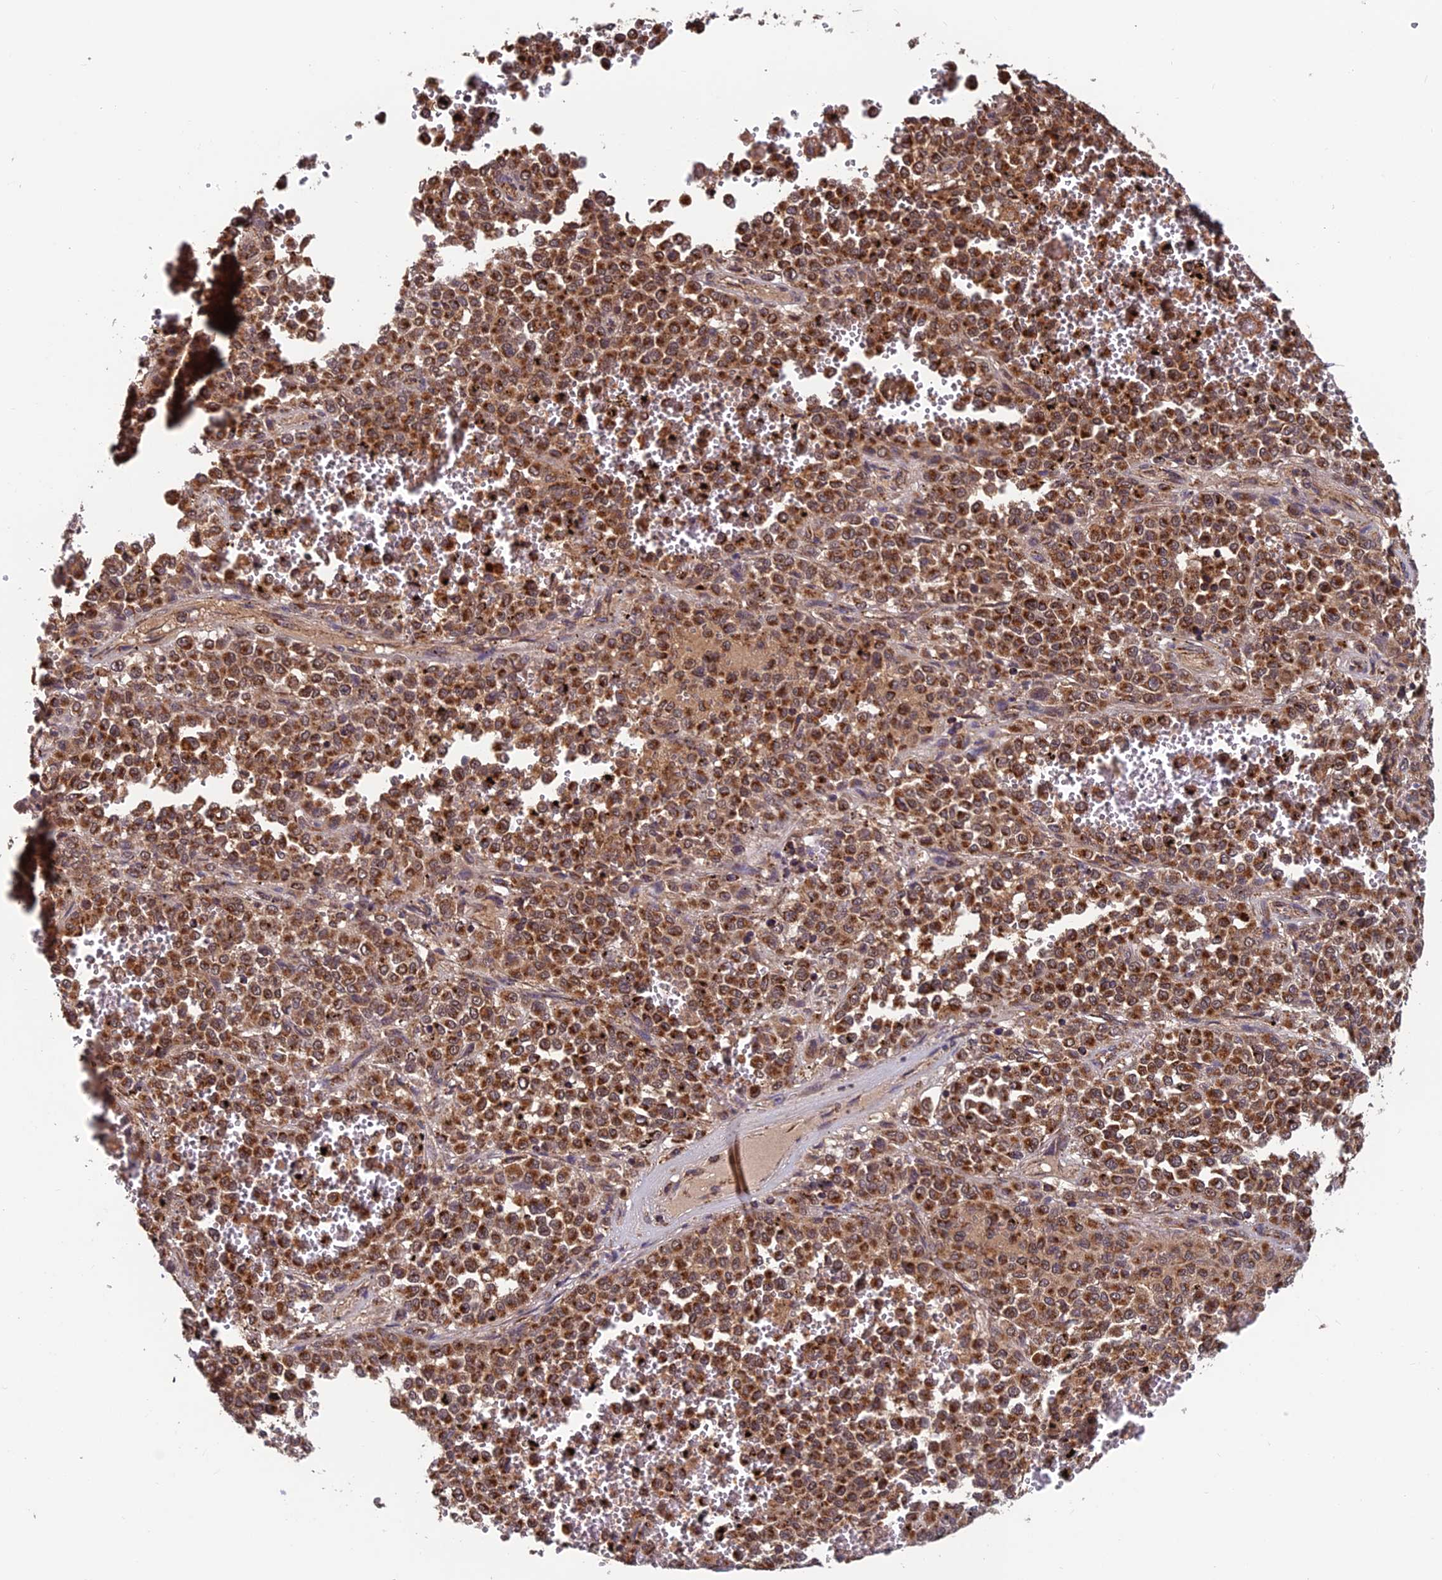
{"staining": {"intensity": "strong", "quantity": ">75%", "location": "cytoplasmic/membranous"}, "tissue": "melanoma", "cell_type": "Tumor cells", "image_type": "cancer", "snomed": [{"axis": "morphology", "description": "Malignant melanoma, Metastatic site"}, {"axis": "topography", "description": "Pancreas"}], "caption": "Protein staining by immunohistochemistry (IHC) exhibits strong cytoplasmic/membranous expression in approximately >75% of tumor cells in melanoma. The staining is performed using DAB brown chromogen to label protein expression. The nuclei are counter-stained blue using hematoxylin.", "gene": "CCDC15", "patient": {"sex": "female", "age": 30}}